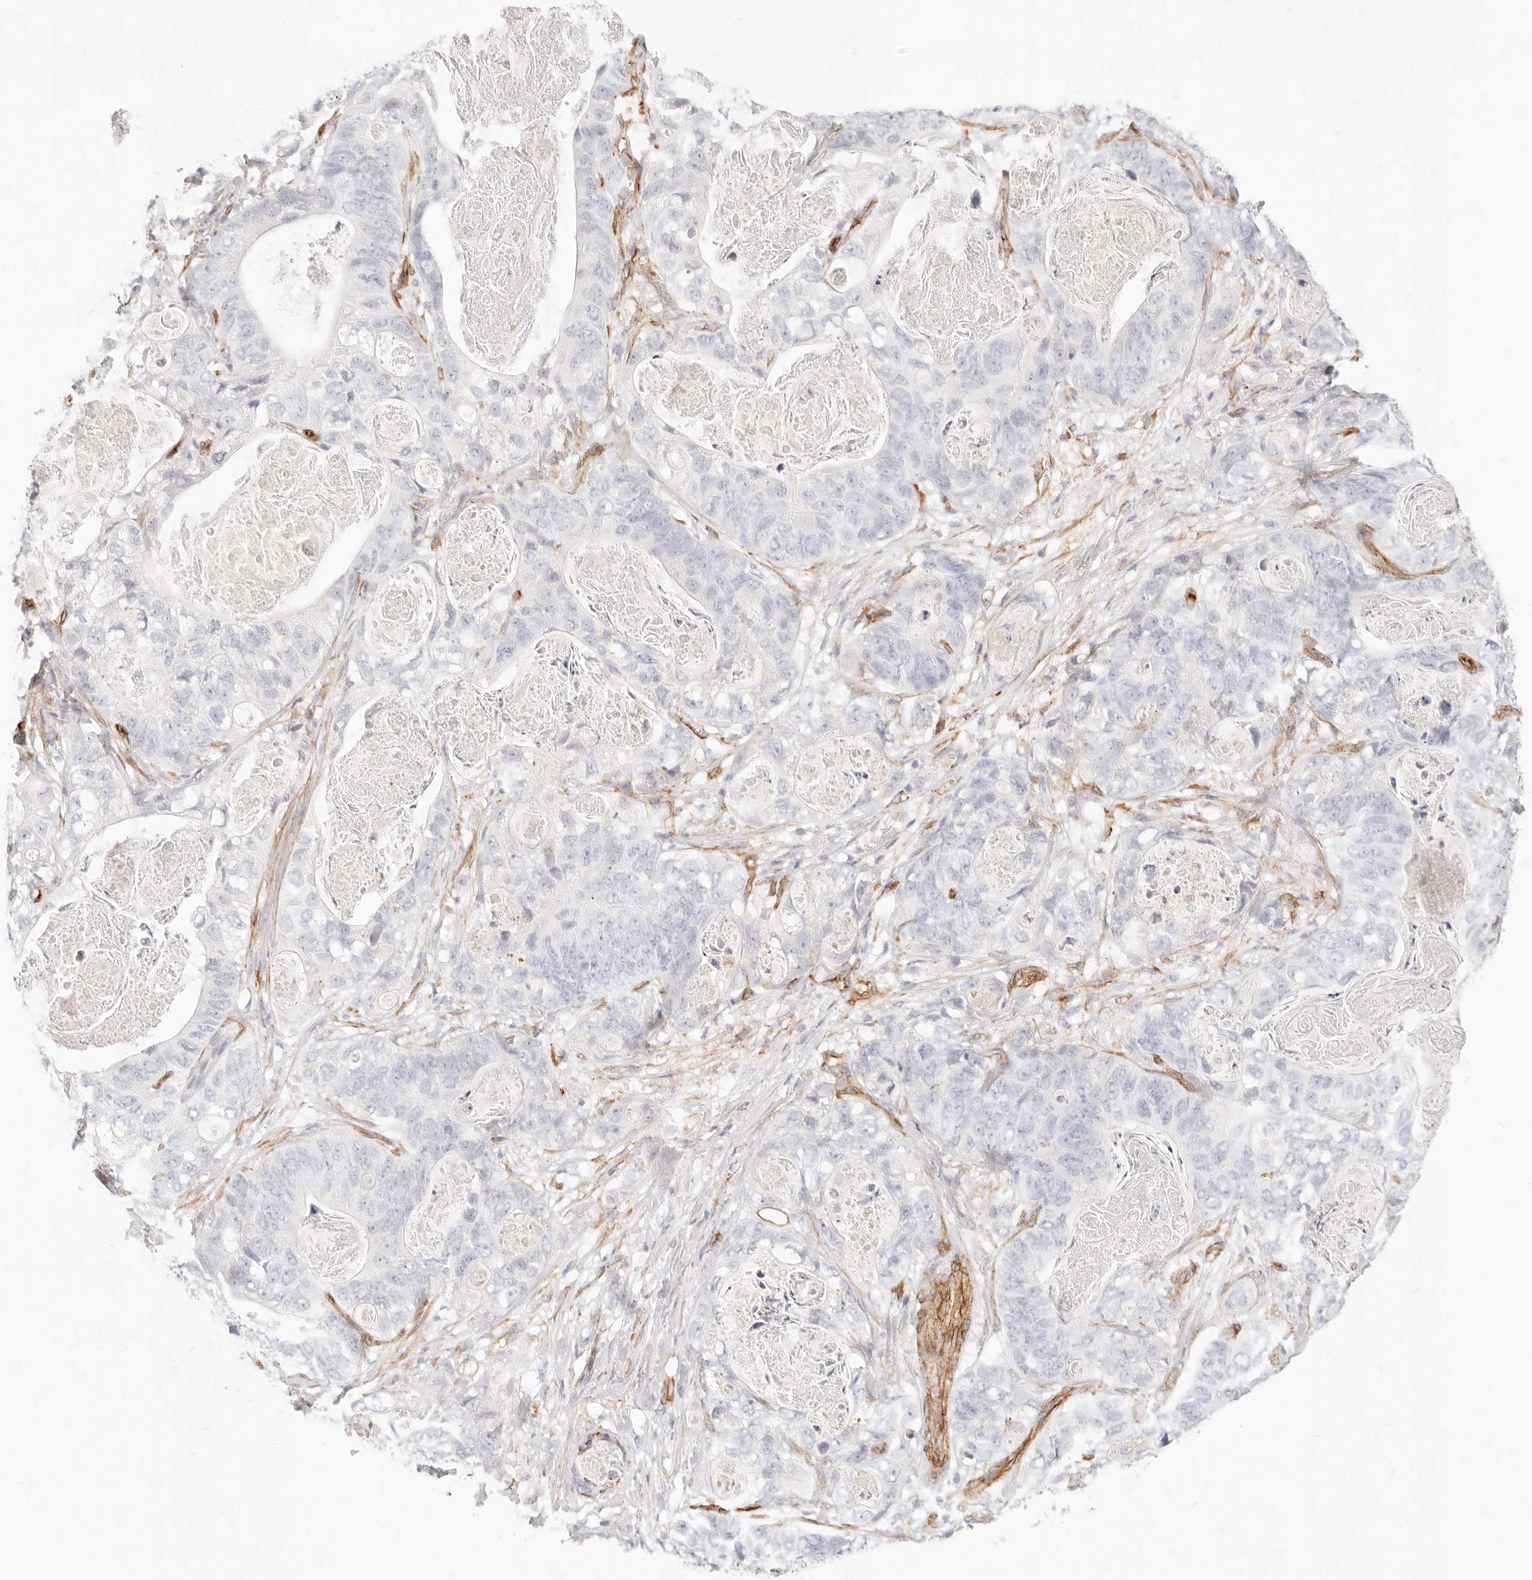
{"staining": {"intensity": "negative", "quantity": "none", "location": "none"}, "tissue": "stomach cancer", "cell_type": "Tumor cells", "image_type": "cancer", "snomed": [{"axis": "morphology", "description": "Normal tissue, NOS"}, {"axis": "morphology", "description": "Adenocarcinoma, NOS"}, {"axis": "topography", "description": "Stomach"}], "caption": "The image displays no staining of tumor cells in stomach cancer.", "gene": "NUS1", "patient": {"sex": "female", "age": 89}}